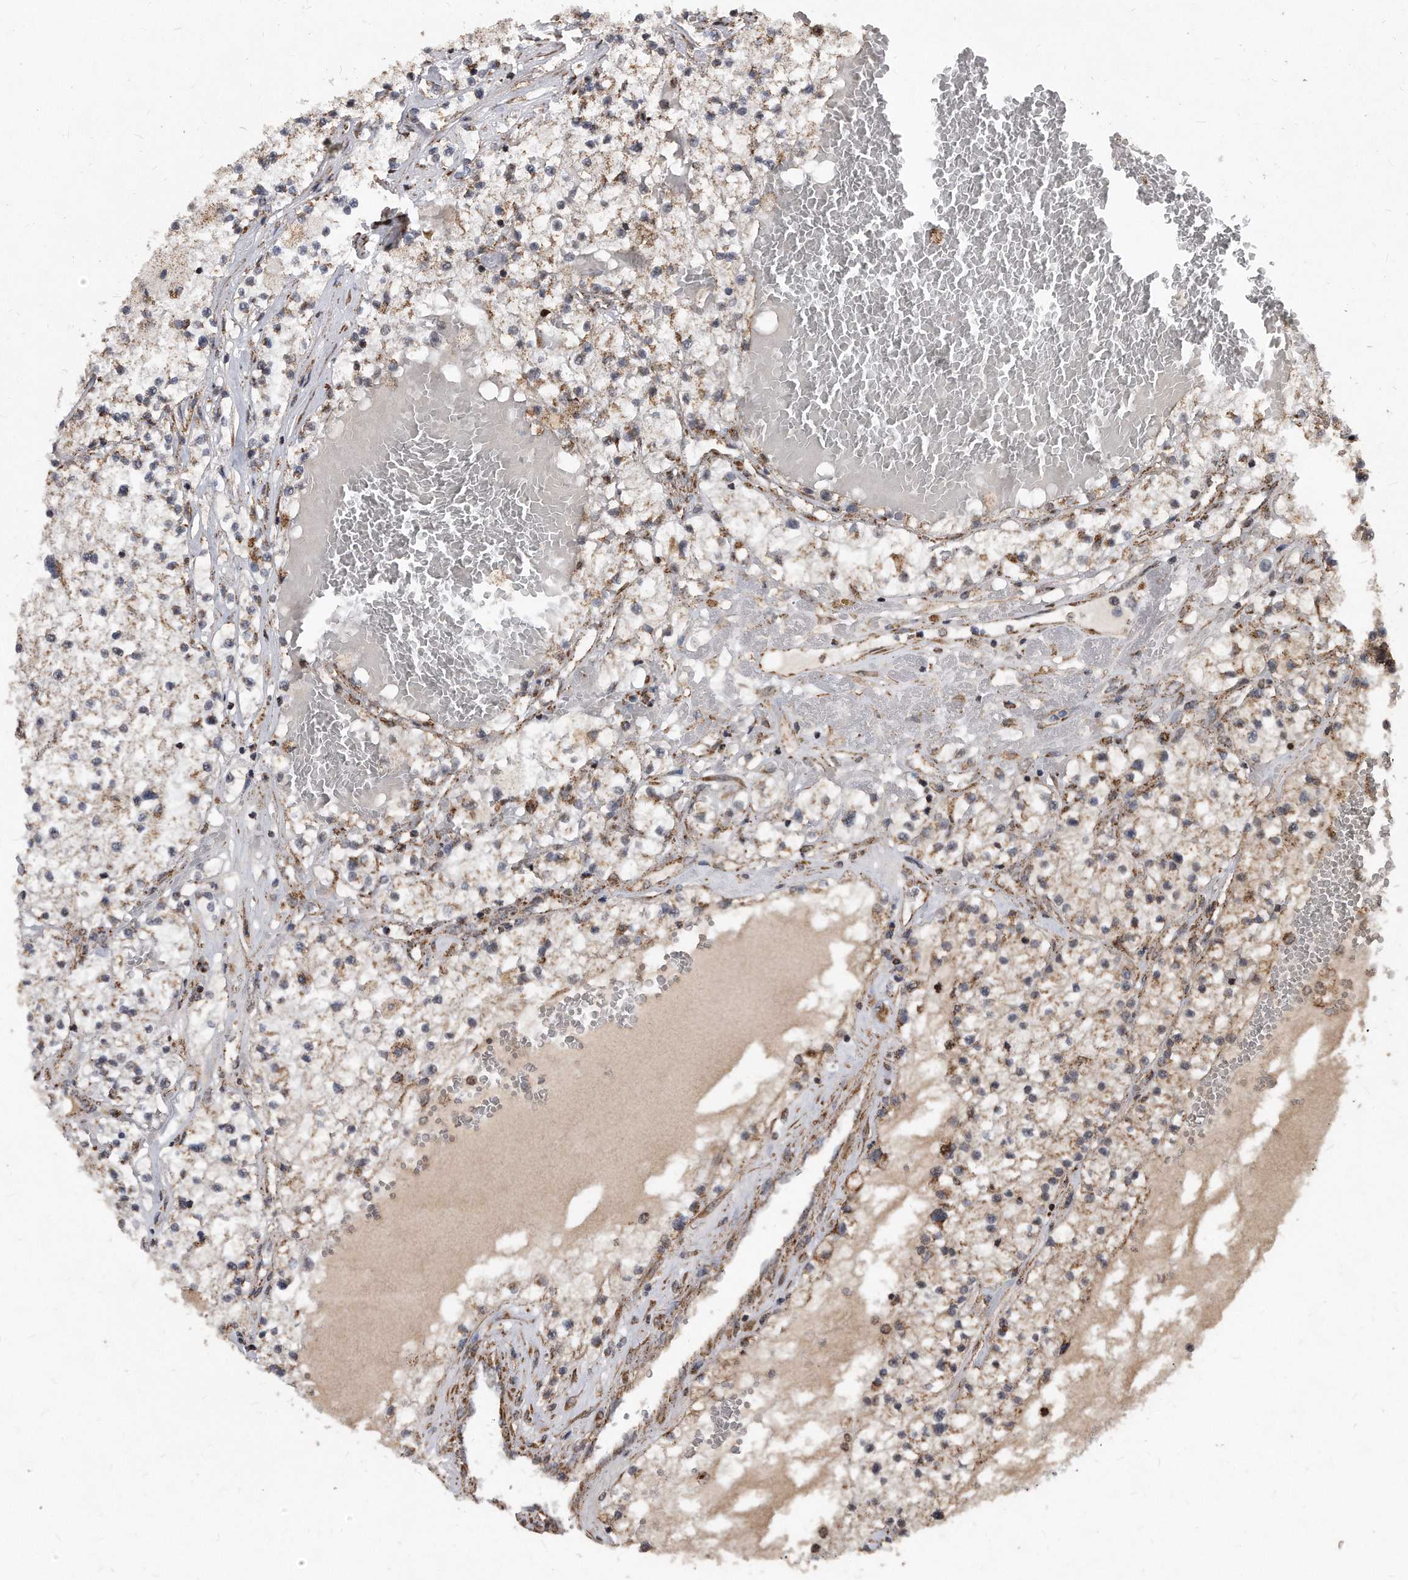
{"staining": {"intensity": "moderate", "quantity": "<25%", "location": "cytoplasmic/membranous"}, "tissue": "renal cancer", "cell_type": "Tumor cells", "image_type": "cancer", "snomed": [{"axis": "morphology", "description": "Normal tissue, NOS"}, {"axis": "morphology", "description": "Adenocarcinoma, NOS"}, {"axis": "topography", "description": "Kidney"}], "caption": "Adenocarcinoma (renal) stained for a protein reveals moderate cytoplasmic/membranous positivity in tumor cells.", "gene": "DUSP22", "patient": {"sex": "male", "age": 68}}